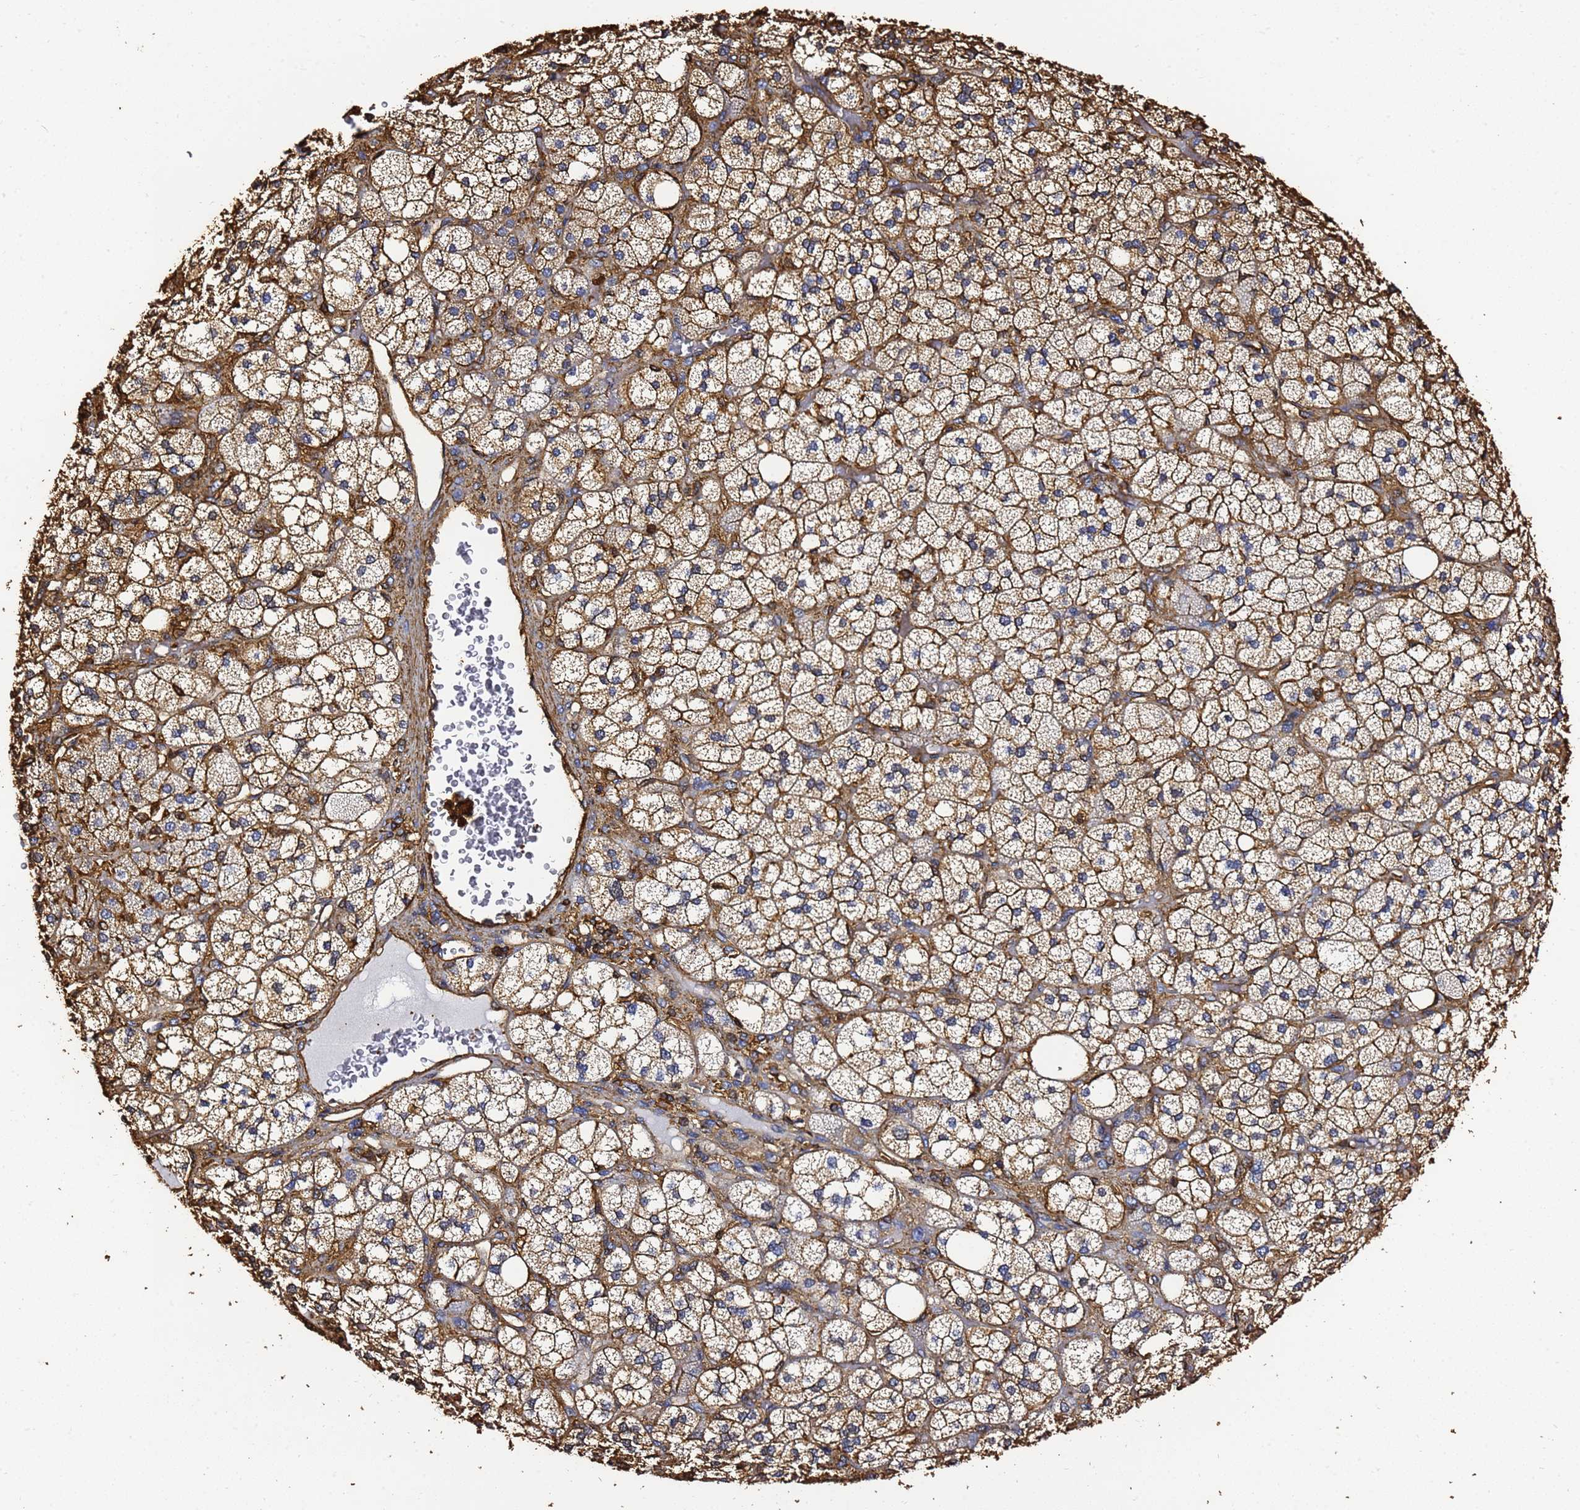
{"staining": {"intensity": "strong", "quantity": ">75%", "location": "cytoplasmic/membranous"}, "tissue": "adrenal gland", "cell_type": "Glandular cells", "image_type": "normal", "snomed": [{"axis": "morphology", "description": "Normal tissue, NOS"}, {"axis": "topography", "description": "Adrenal gland"}], "caption": "Immunohistochemical staining of unremarkable human adrenal gland demonstrates strong cytoplasmic/membranous protein positivity in about >75% of glandular cells. Nuclei are stained in blue.", "gene": "ACTA1", "patient": {"sex": "male", "age": 61}}